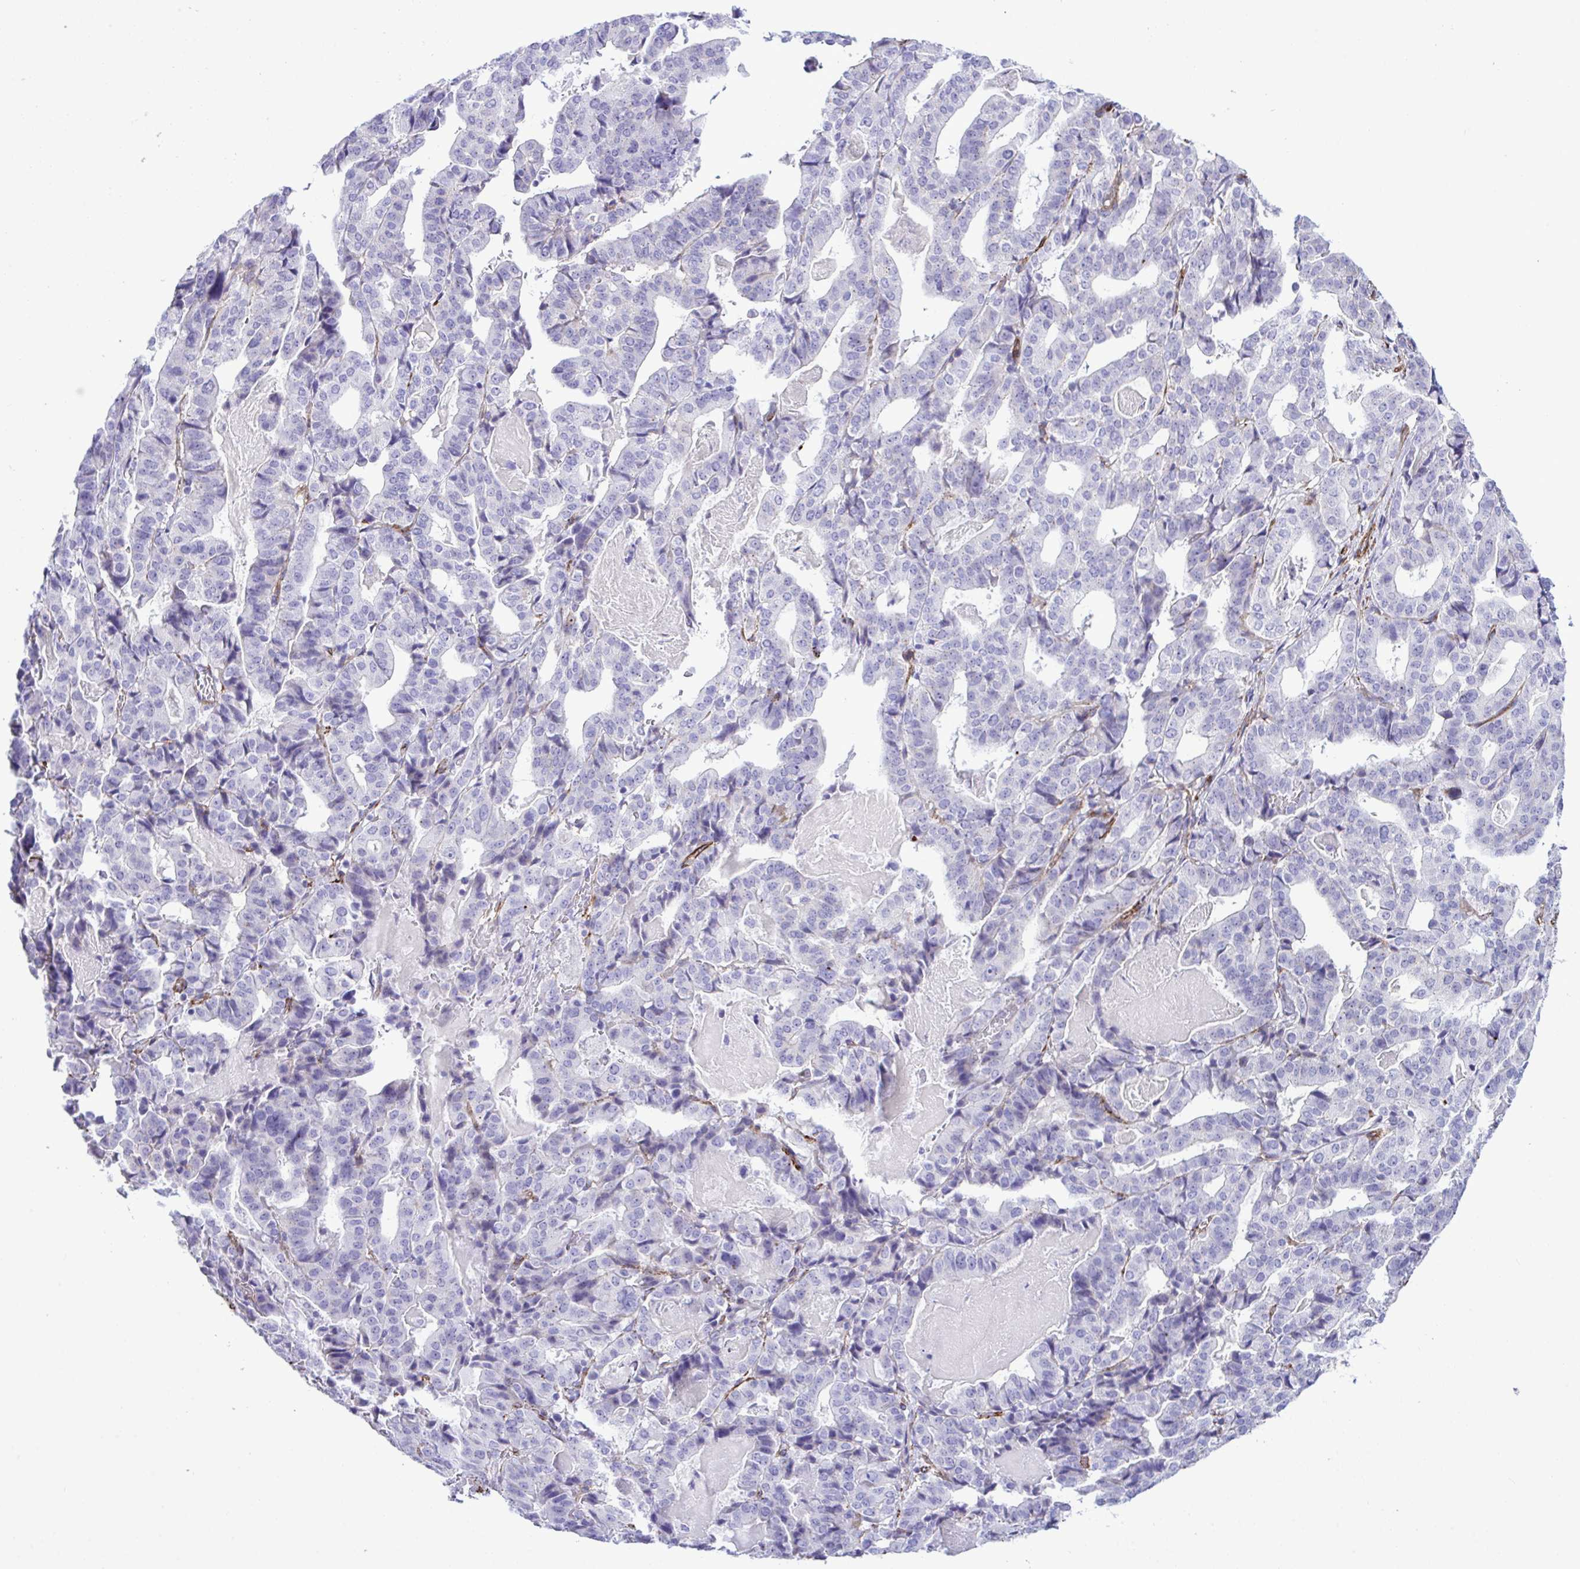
{"staining": {"intensity": "negative", "quantity": "none", "location": "none"}, "tissue": "stomach cancer", "cell_type": "Tumor cells", "image_type": "cancer", "snomed": [{"axis": "morphology", "description": "Adenocarcinoma, NOS"}, {"axis": "topography", "description": "Stomach"}], "caption": "Immunohistochemistry photomicrograph of stomach cancer (adenocarcinoma) stained for a protein (brown), which displays no positivity in tumor cells.", "gene": "SYNPO2L", "patient": {"sex": "male", "age": 48}}